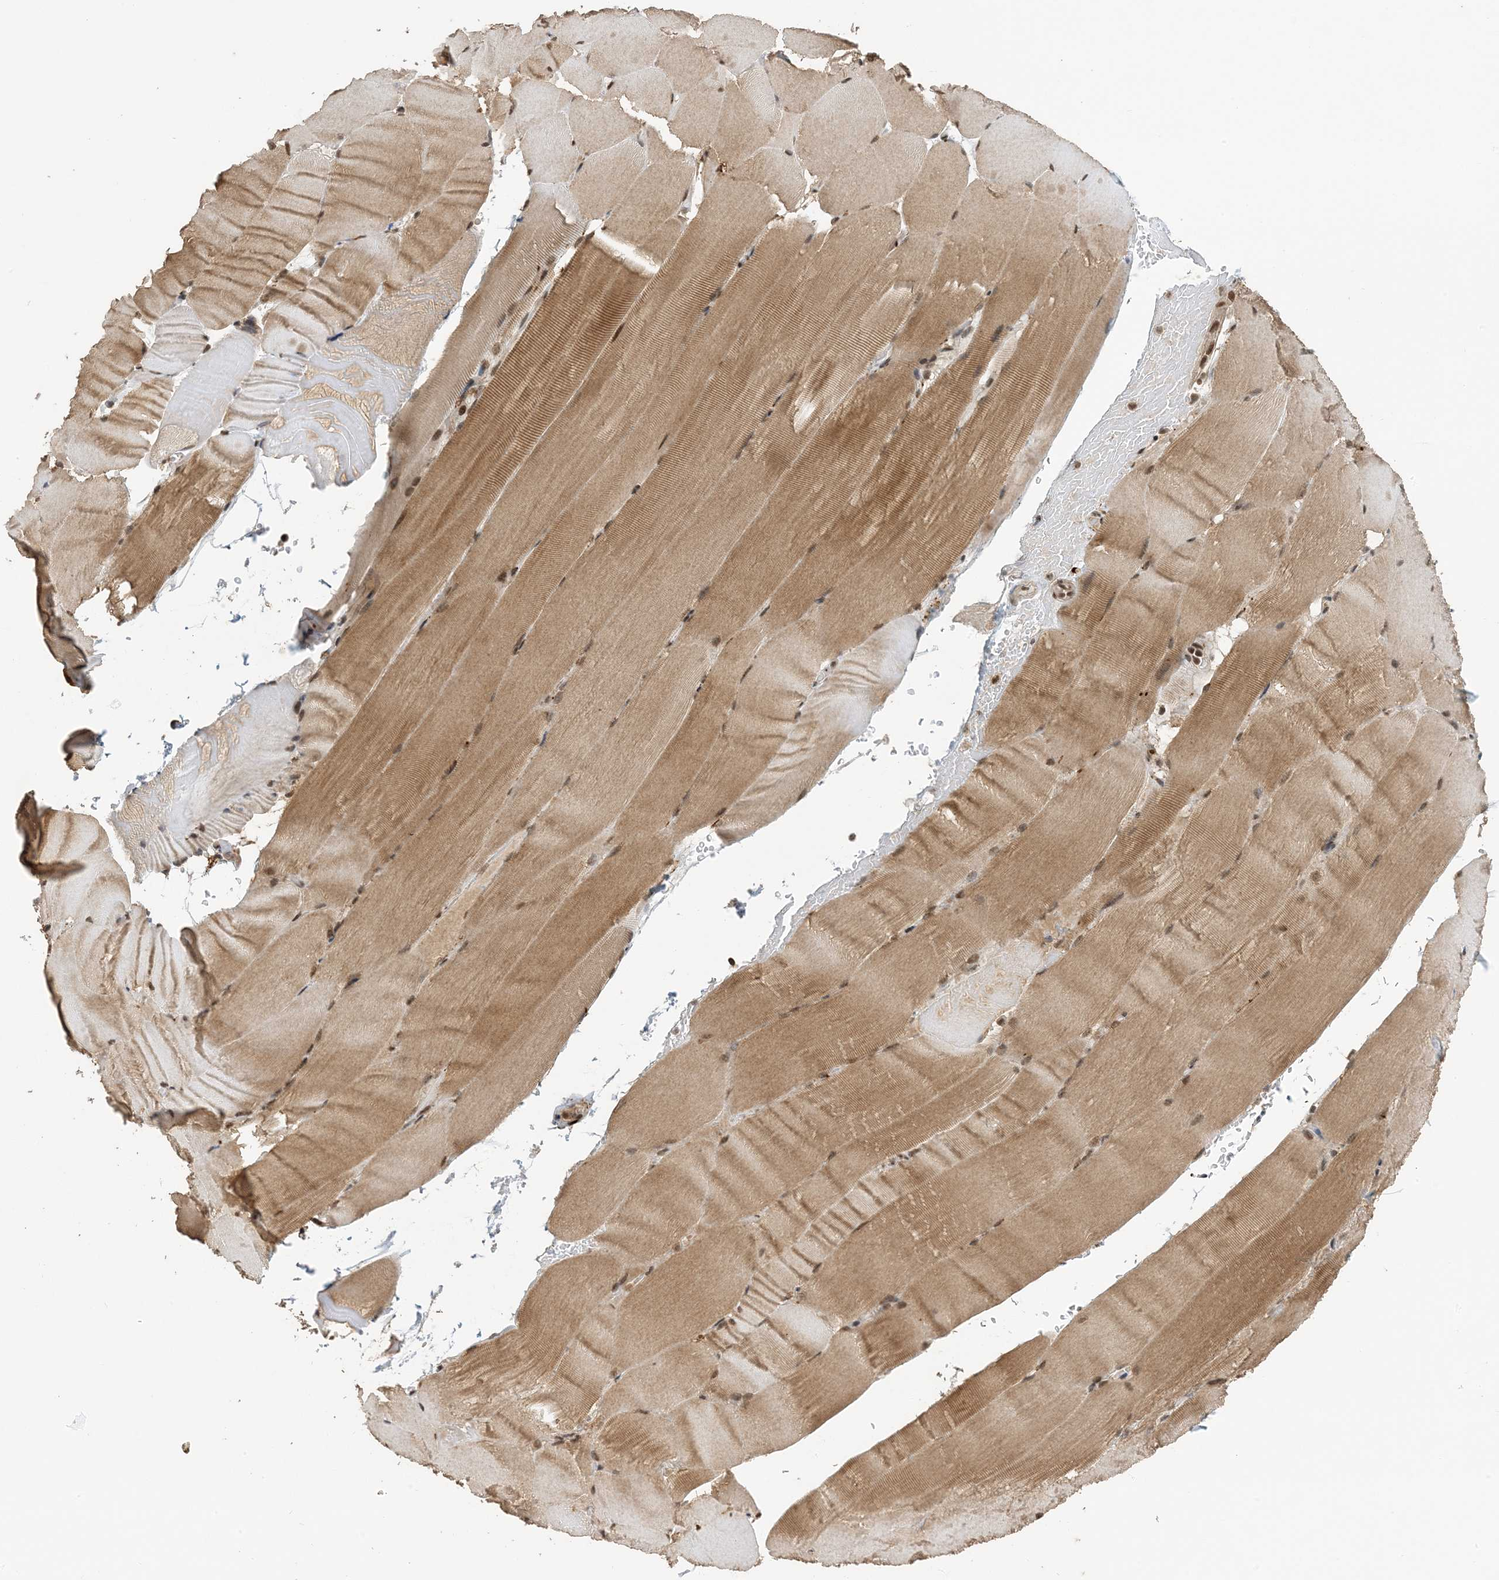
{"staining": {"intensity": "moderate", "quantity": ">75%", "location": "cytoplasmic/membranous,nuclear"}, "tissue": "skeletal muscle", "cell_type": "Myocytes", "image_type": "normal", "snomed": [{"axis": "morphology", "description": "Normal tissue, NOS"}, {"axis": "topography", "description": "Skeletal muscle"}, {"axis": "topography", "description": "Parathyroid gland"}], "caption": "The photomicrograph displays a brown stain indicating the presence of a protein in the cytoplasmic/membranous,nuclear of myocytes in skeletal muscle.", "gene": "ACYP2", "patient": {"sex": "female", "age": 37}}